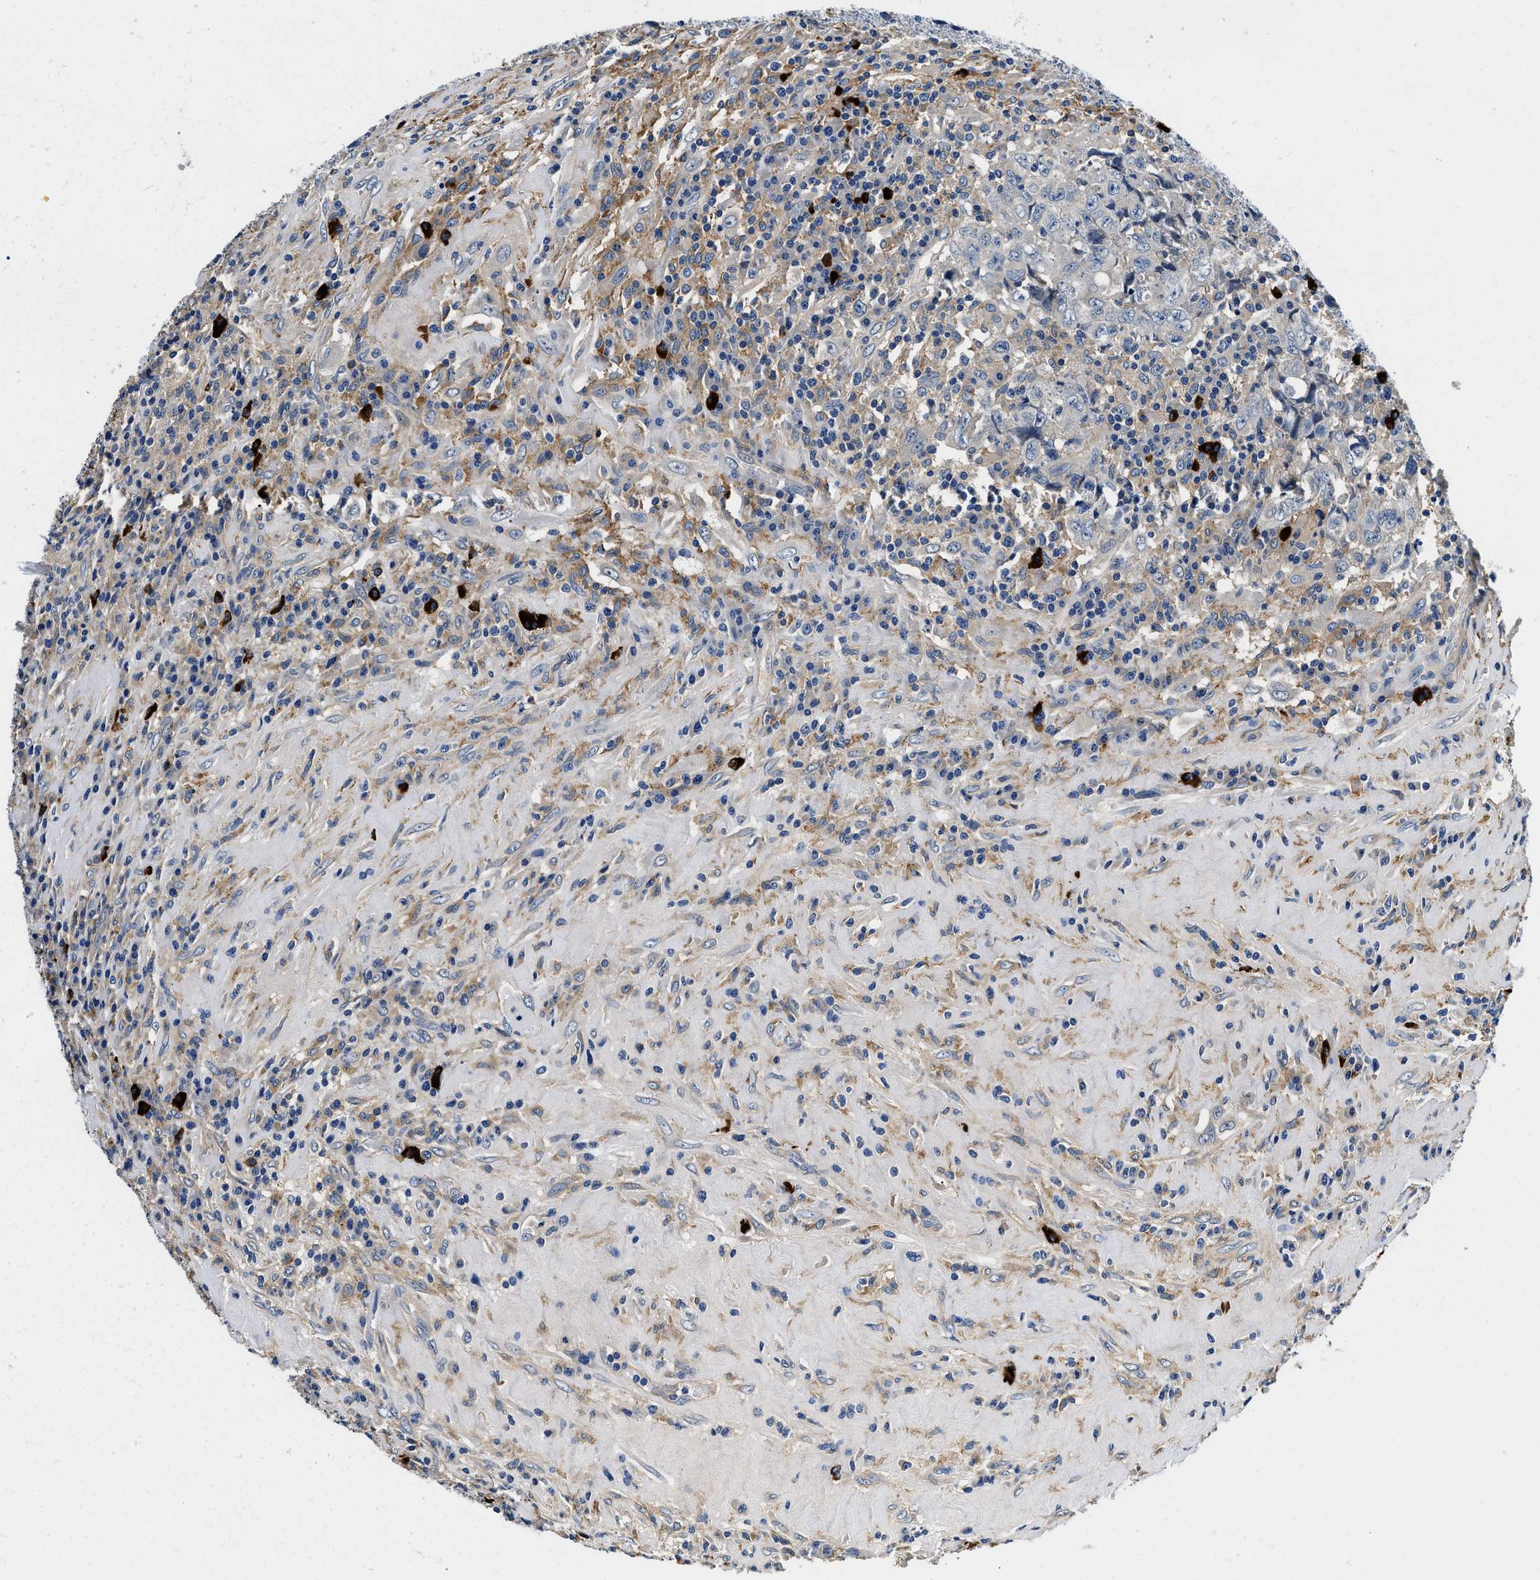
{"staining": {"intensity": "weak", "quantity": "<25%", "location": "cytoplasmic/membranous"}, "tissue": "testis cancer", "cell_type": "Tumor cells", "image_type": "cancer", "snomed": [{"axis": "morphology", "description": "Necrosis, NOS"}, {"axis": "morphology", "description": "Carcinoma, Embryonal, NOS"}, {"axis": "topography", "description": "Testis"}], "caption": "Immunohistochemistry (IHC) image of human embryonal carcinoma (testis) stained for a protein (brown), which exhibits no positivity in tumor cells.", "gene": "ZFAND3", "patient": {"sex": "male", "age": 19}}